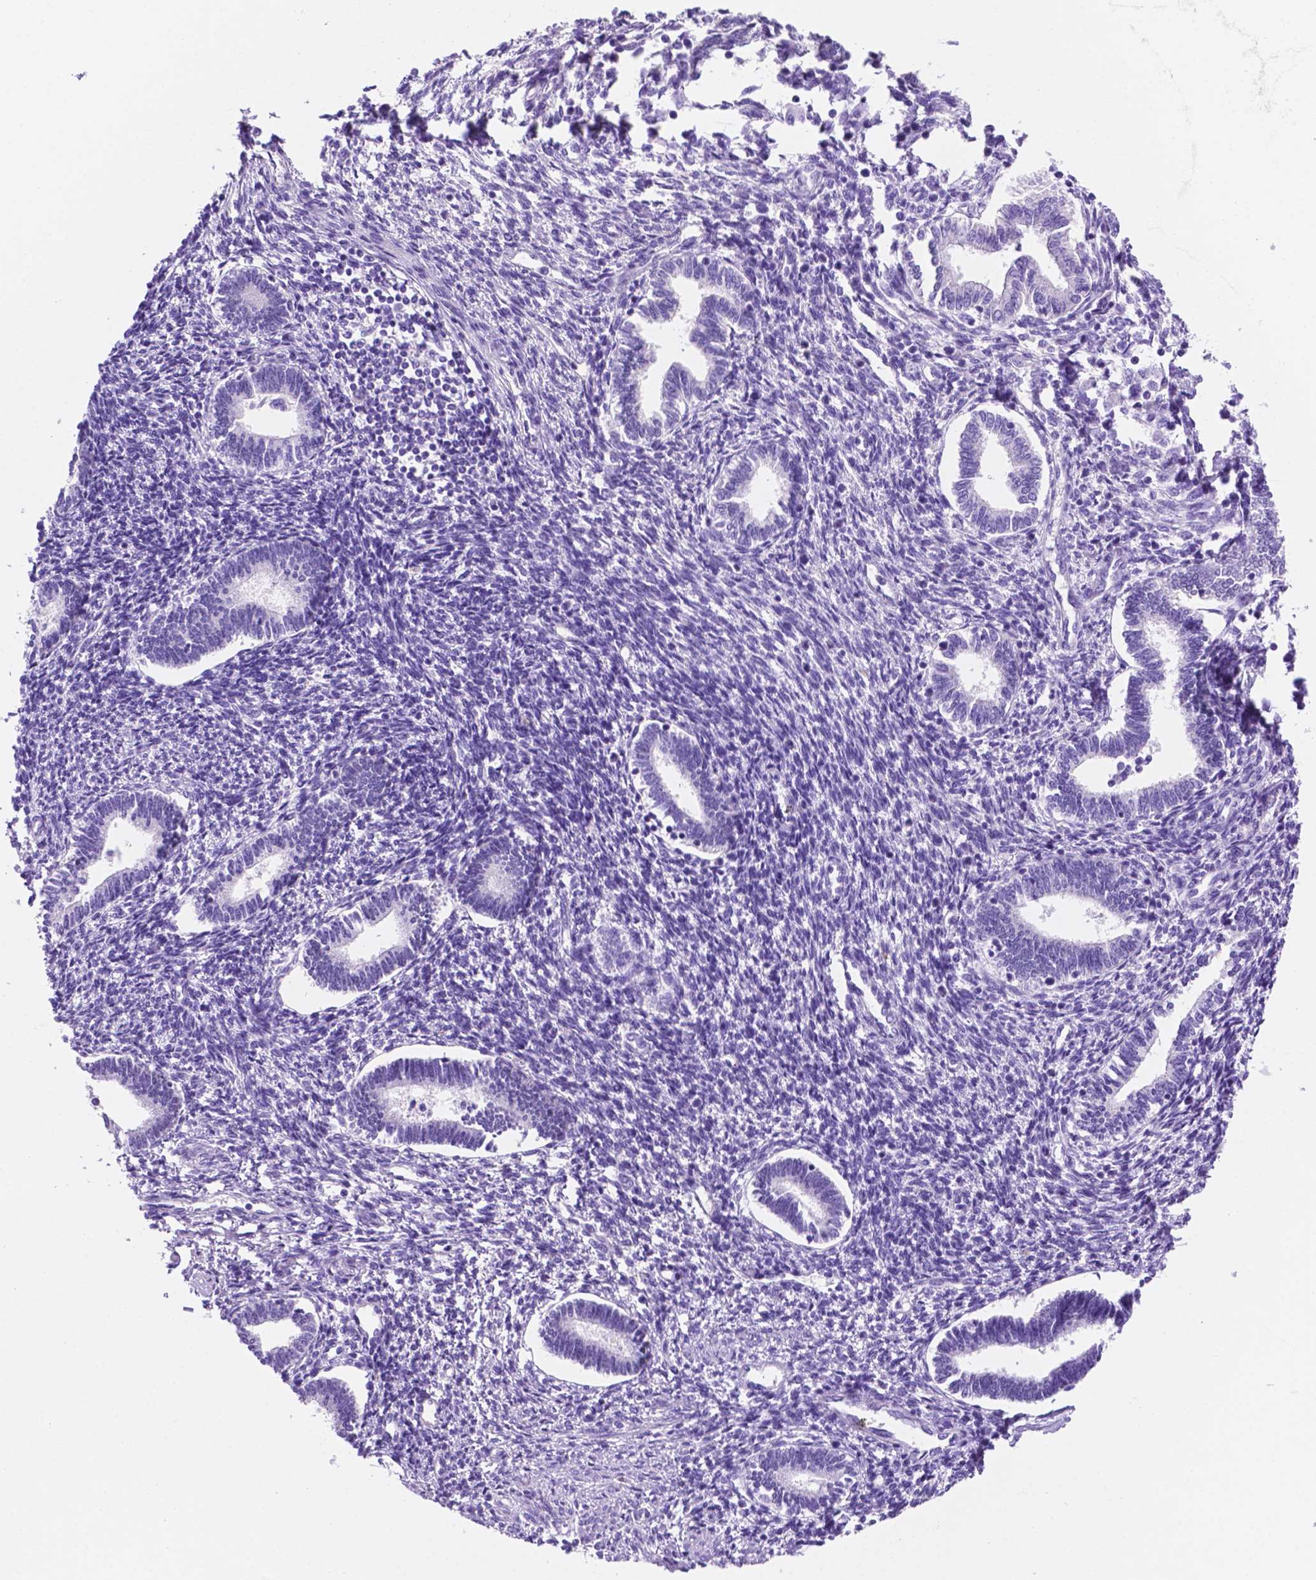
{"staining": {"intensity": "negative", "quantity": "none", "location": "none"}, "tissue": "endometrium", "cell_type": "Cells in endometrial stroma", "image_type": "normal", "snomed": [{"axis": "morphology", "description": "Normal tissue, NOS"}, {"axis": "topography", "description": "Endometrium"}], "caption": "Immunohistochemistry (IHC) histopathology image of unremarkable endometrium stained for a protein (brown), which exhibits no positivity in cells in endometrial stroma.", "gene": "FOXB2", "patient": {"sex": "female", "age": 42}}